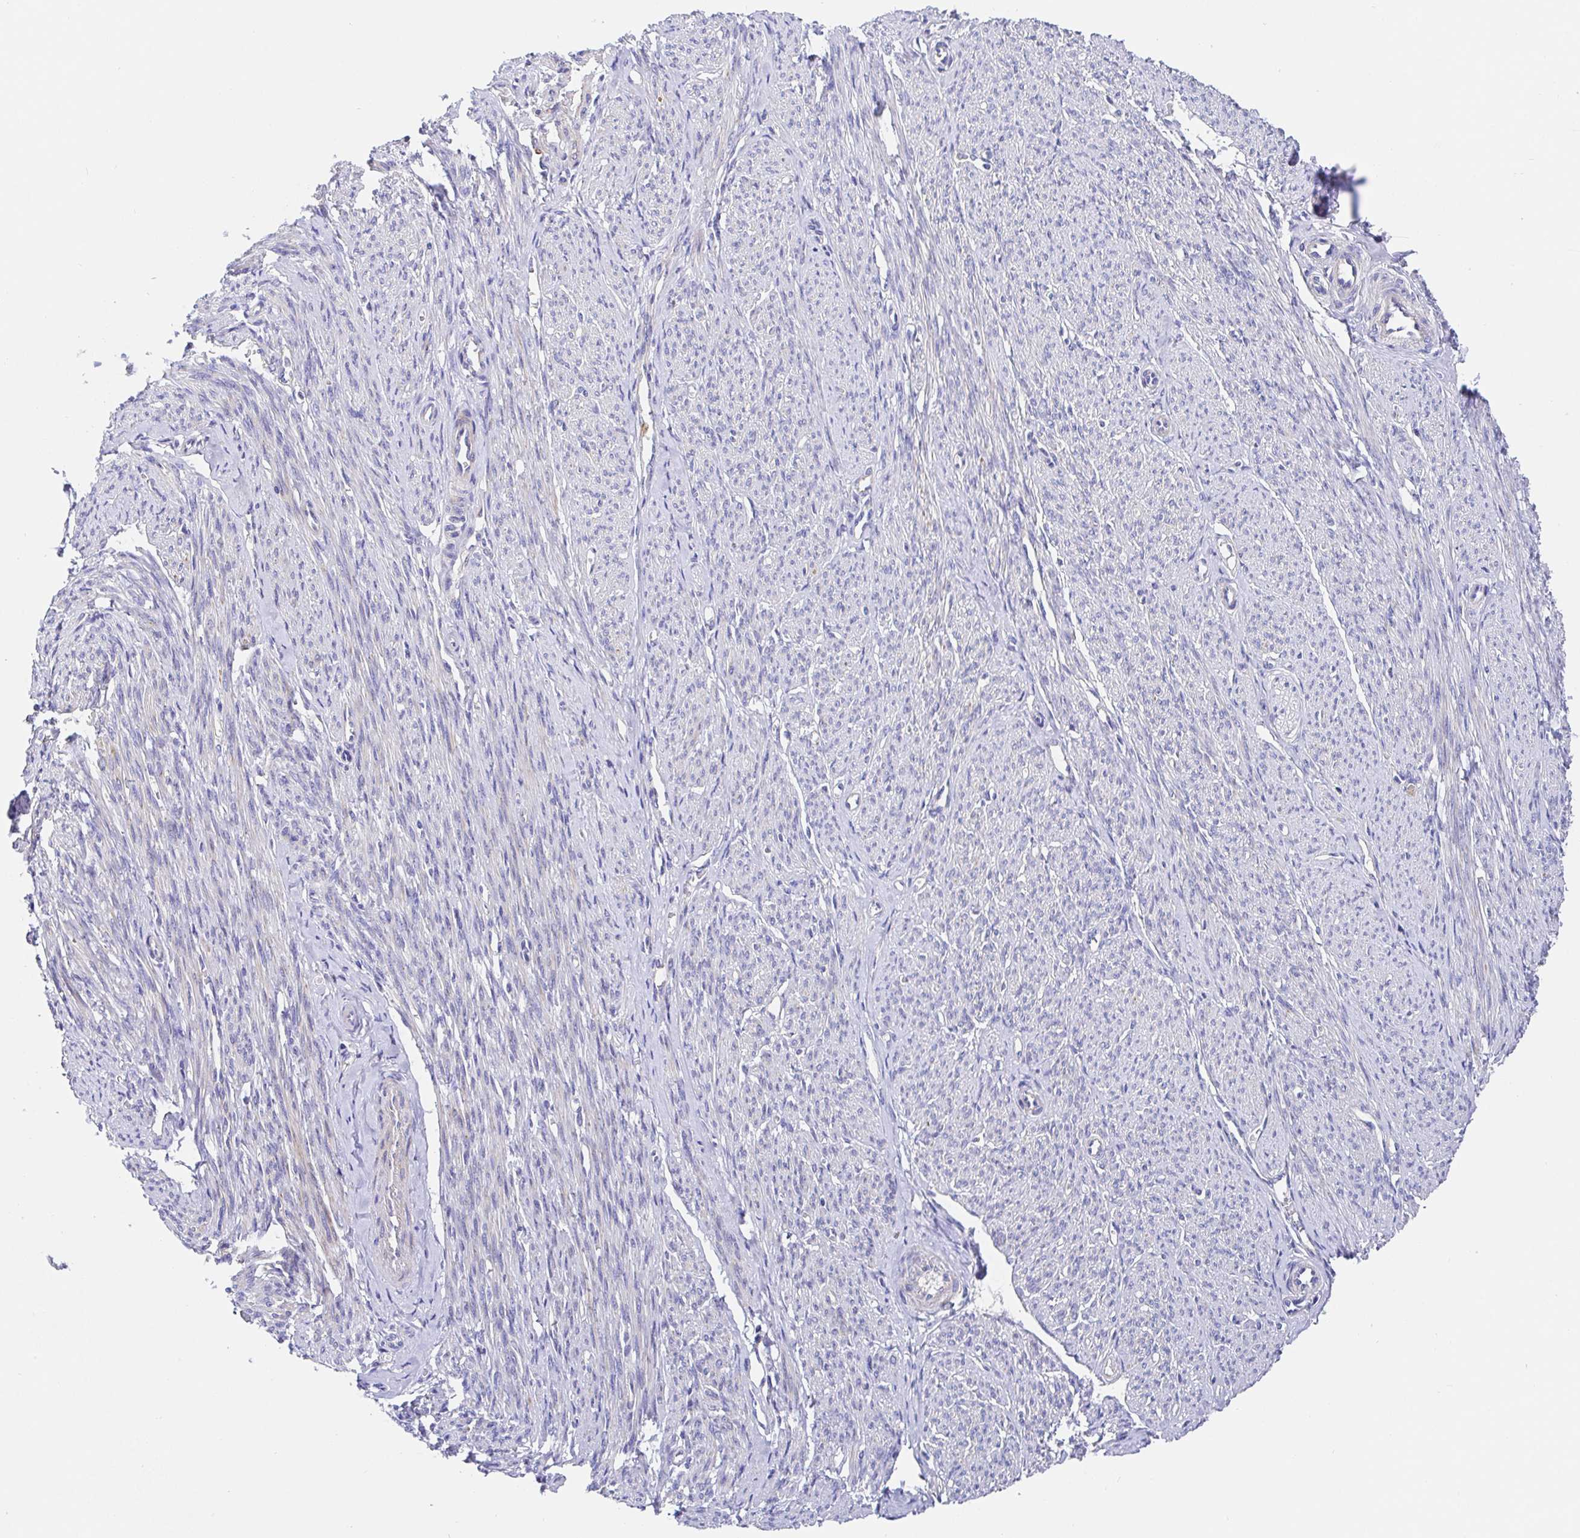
{"staining": {"intensity": "weak", "quantity": "25%-75%", "location": "cytoplasmic/membranous"}, "tissue": "smooth muscle", "cell_type": "Smooth muscle cells", "image_type": "normal", "snomed": [{"axis": "morphology", "description": "Normal tissue, NOS"}, {"axis": "topography", "description": "Smooth muscle"}], "caption": "DAB (3,3'-diaminobenzidine) immunohistochemical staining of normal human smooth muscle exhibits weak cytoplasmic/membranous protein staining in about 25%-75% of smooth muscle cells.", "gene": "GOLGA1", "patient": {"sex": "female", "age": 65}}